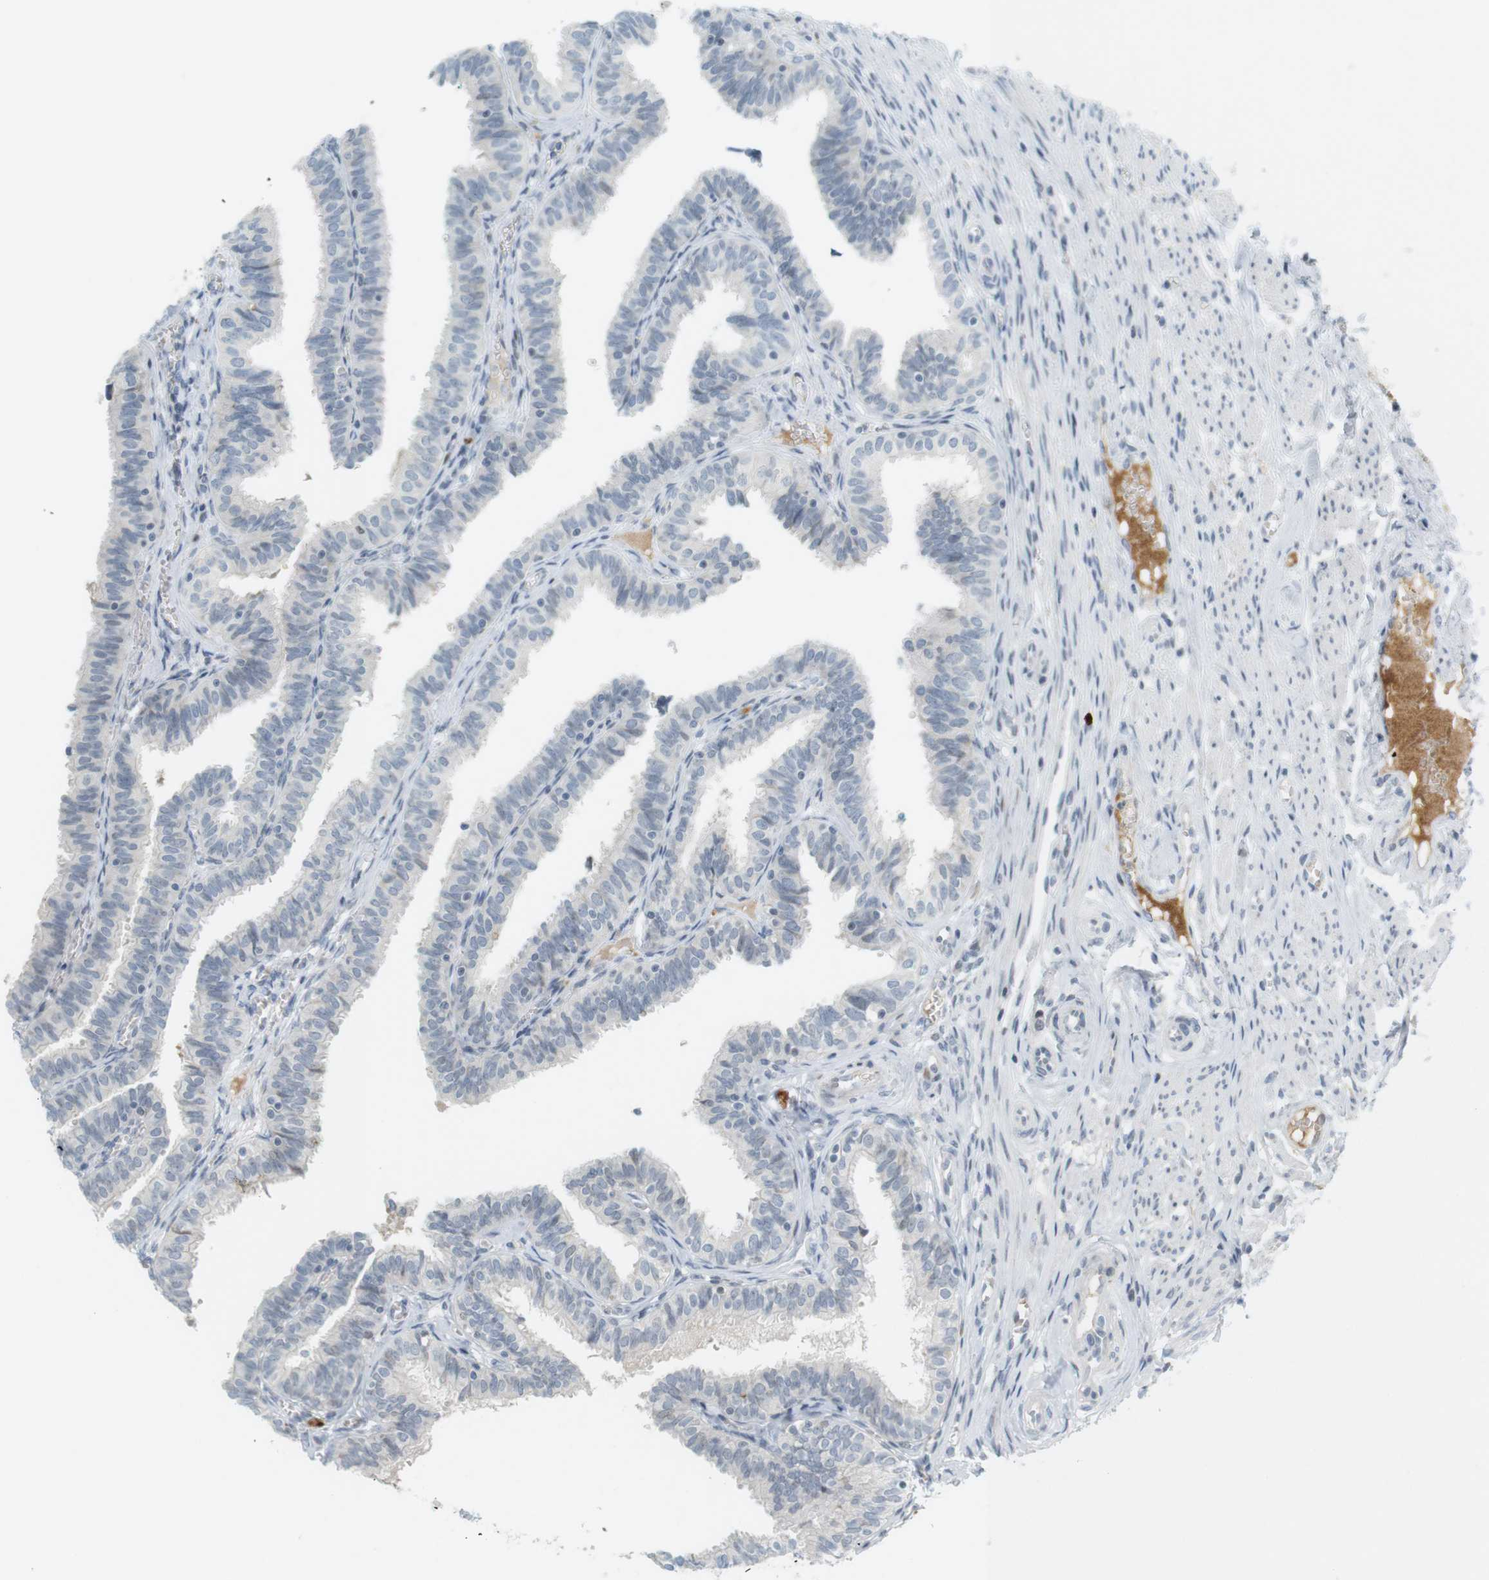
{"staining": {"intensity": "negative", "quantity": "none", "location": "none"}, "tissue": "fallopian tube", "cell_type": "Glandular cells", "image_type": "normal", "snomed": [{"axis": "morphology", "description": "Normal tissue, NOS"}, {"axis": "topography", "description": "Fallopian tube"}], "caption": "Glandular cells show no significant protein expression in benign fallopian tube. (DAB IHC, high magnification).", "gene": "DMC1", "patient": {"sex": "female", "age": 46}}